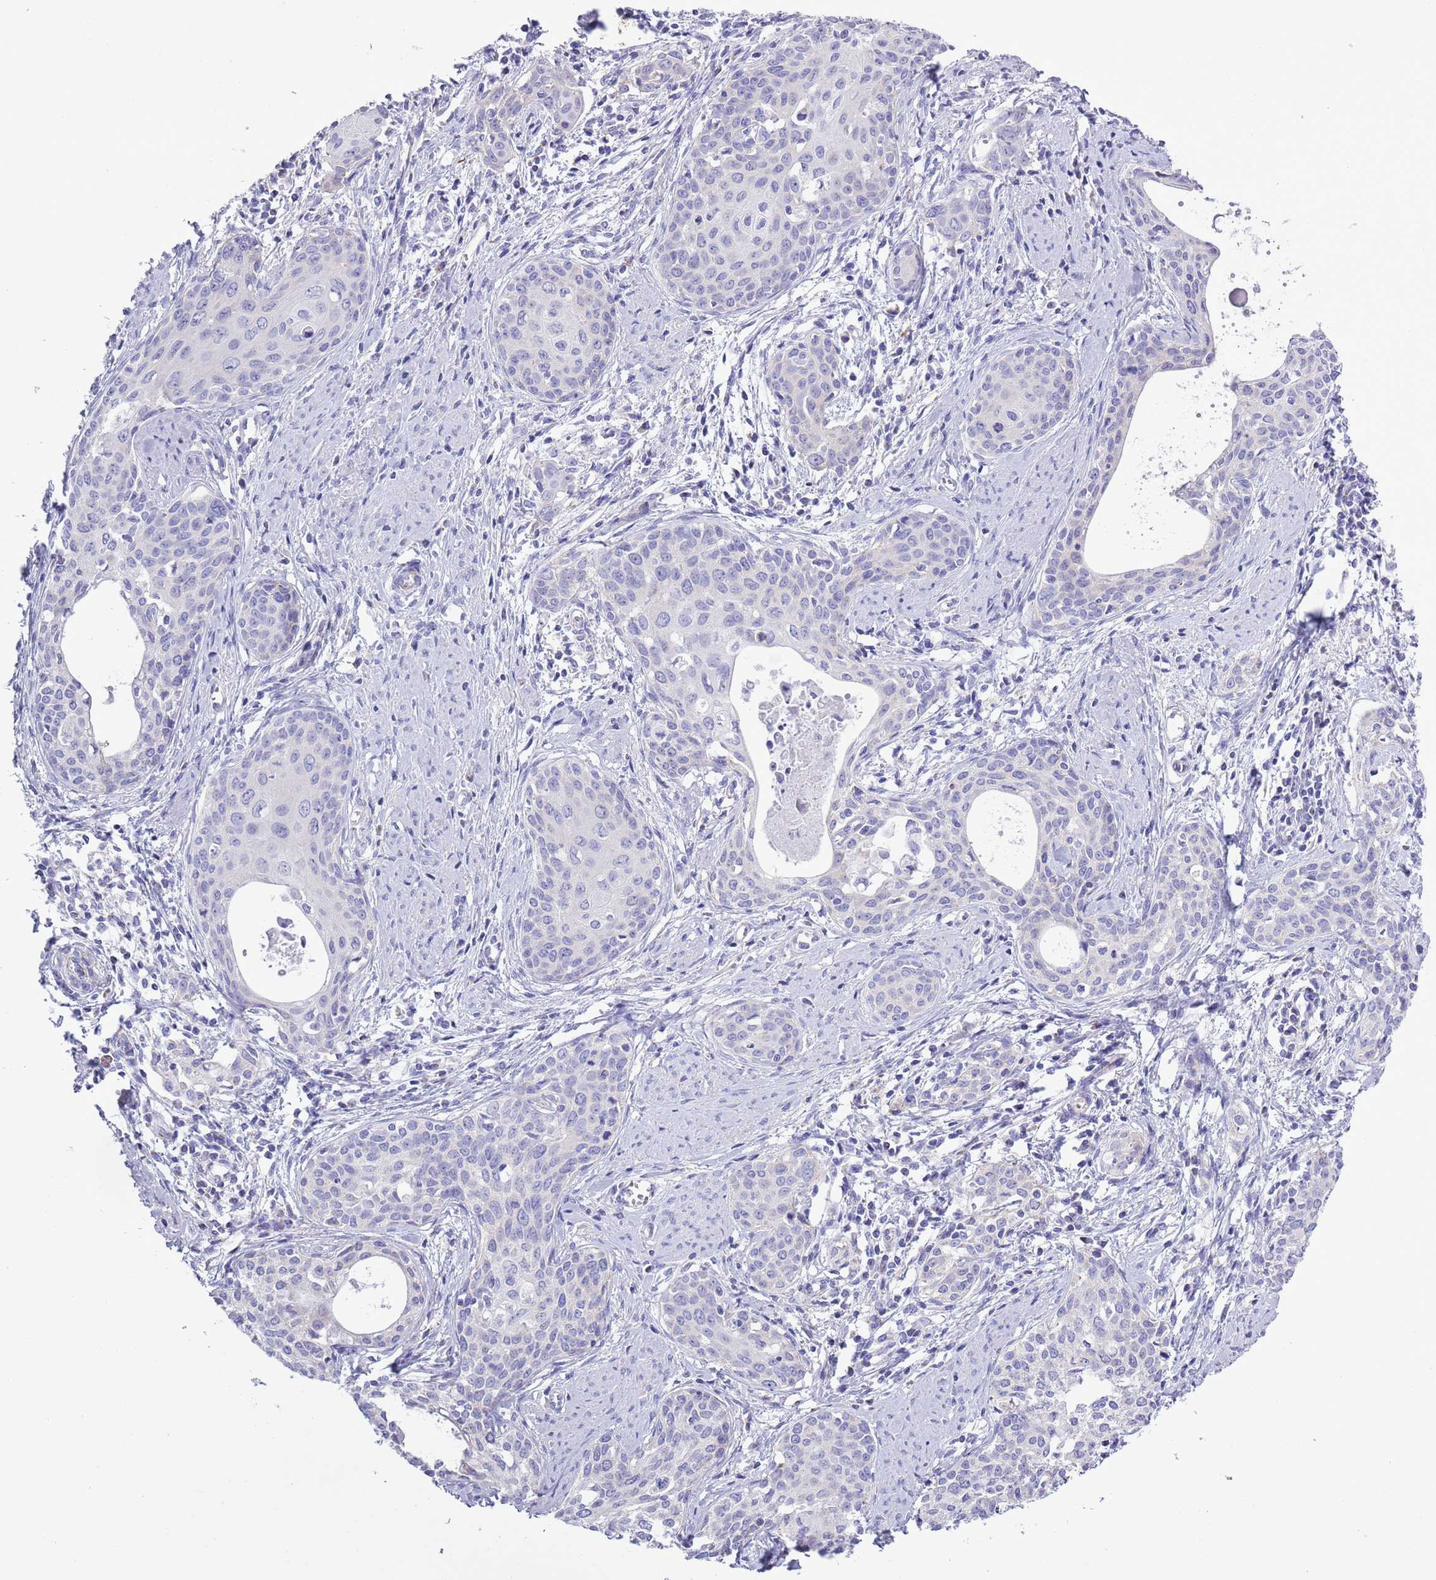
{"staining": {"intensity": "negative", "quantity": "none", "location": "none"}, "tissue": "cervical cancer", "cell_type": "Tumor cells", "image_type": "cancer", "snomed": [{"axis": "morphology", "description": "Squamous cell carcinoma, NOS"}, {"axis": "topography", "description": "Cervix"}], "caption": "IHC of squamous cell carcinoma (cervical) shows no staining in tumor cells.", "gene": "MOCOS", "patient": {"sex": "female", "age": 46}}